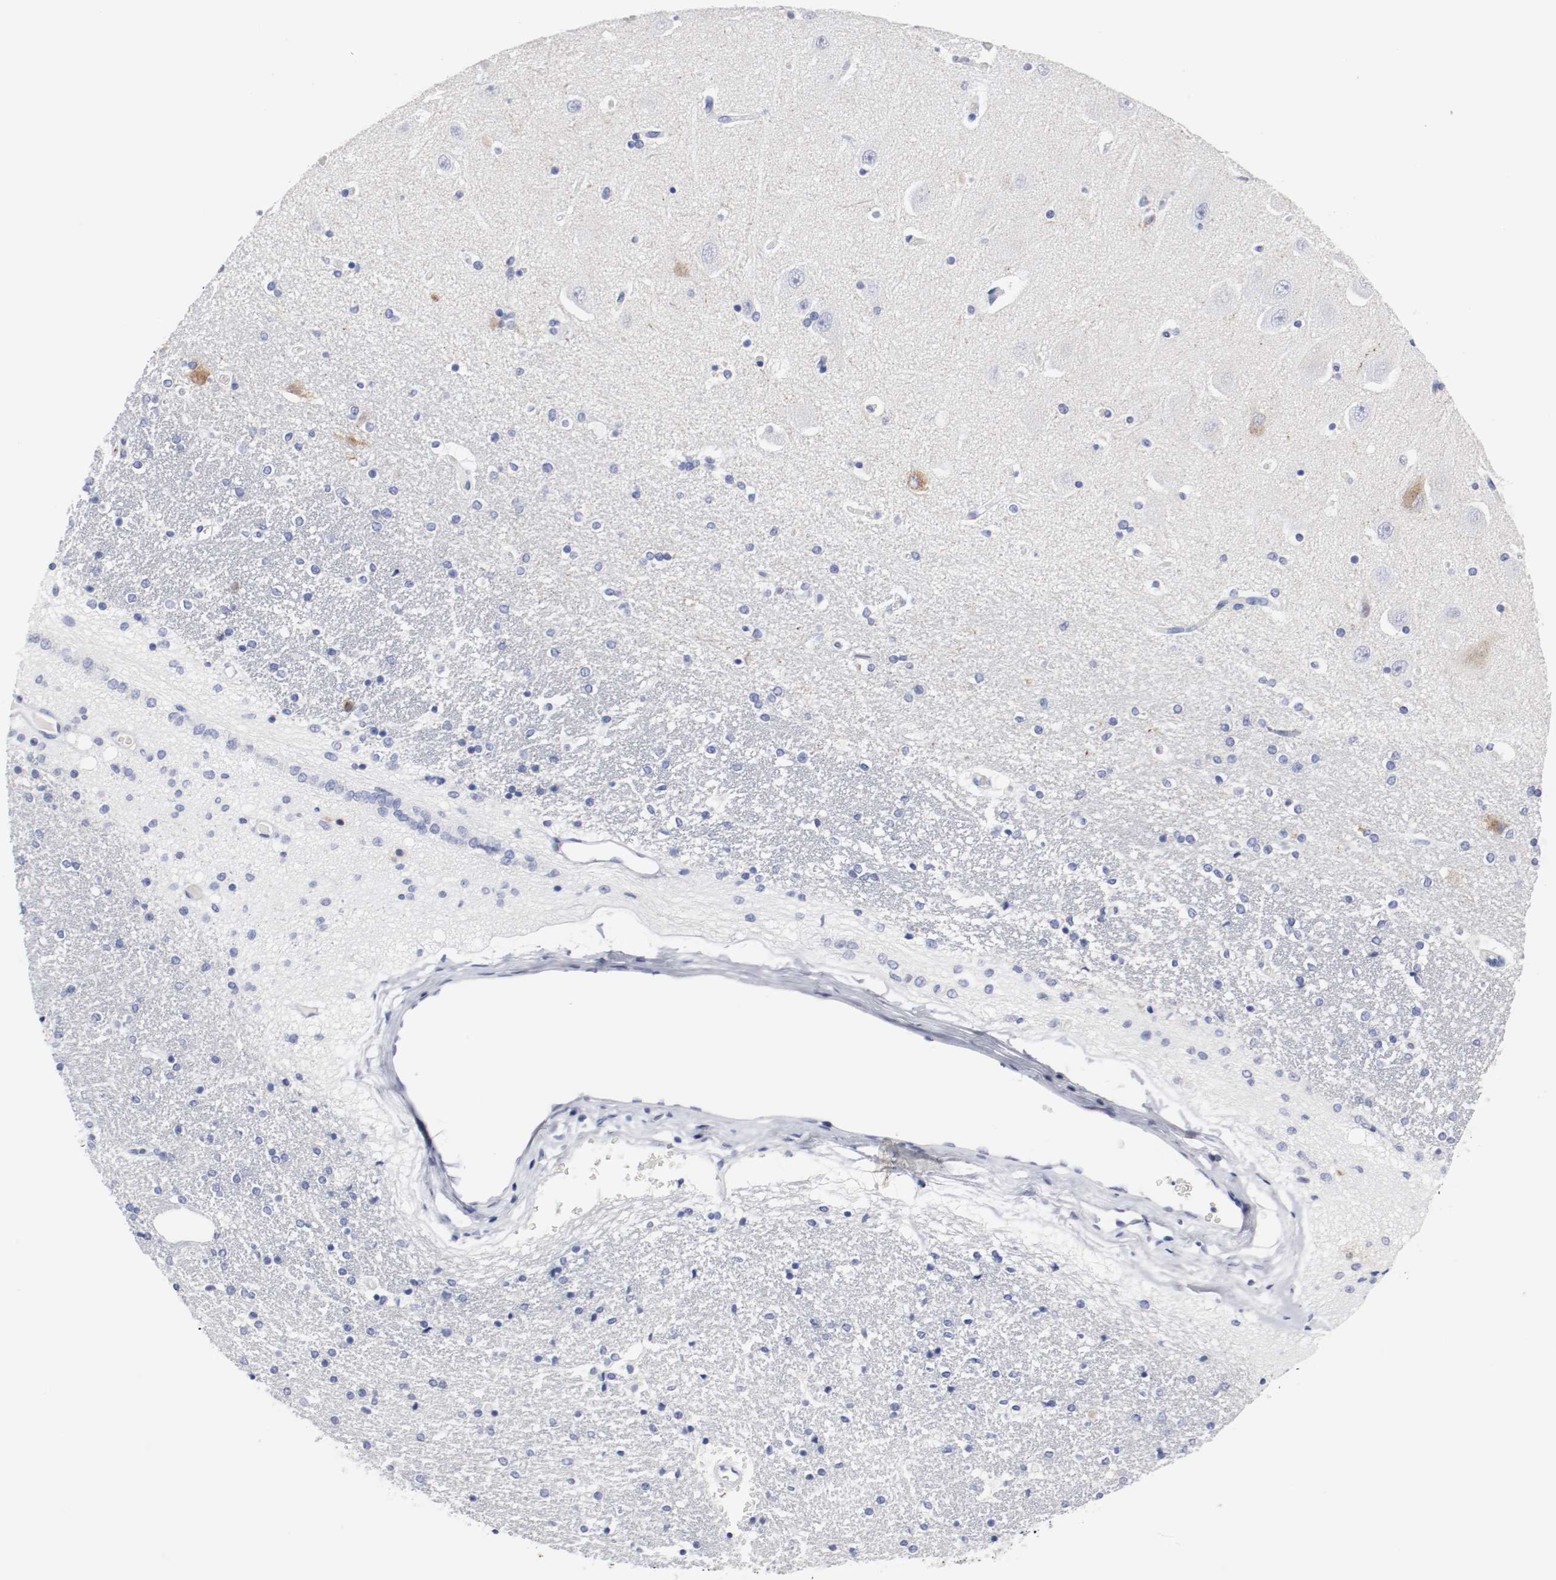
{"staining": {"intensity": "negative", "quantity": "none", "location": "none"}, "tissue": "hippocampus", "cell_type": "Glial cells", "image_type": "normal", "snomed": [{"axis": "morphology", "description": "Normal tissue, NOS"}, {"axis": "topography", "description": "Hippocampus"}], "caption": "The IHC histopathology image has no significant expression in glial cells of hippocampus. Nuclei are stained in blue.", "gene": "GAD1", "patient": {"sex": "female", "age": 54}}